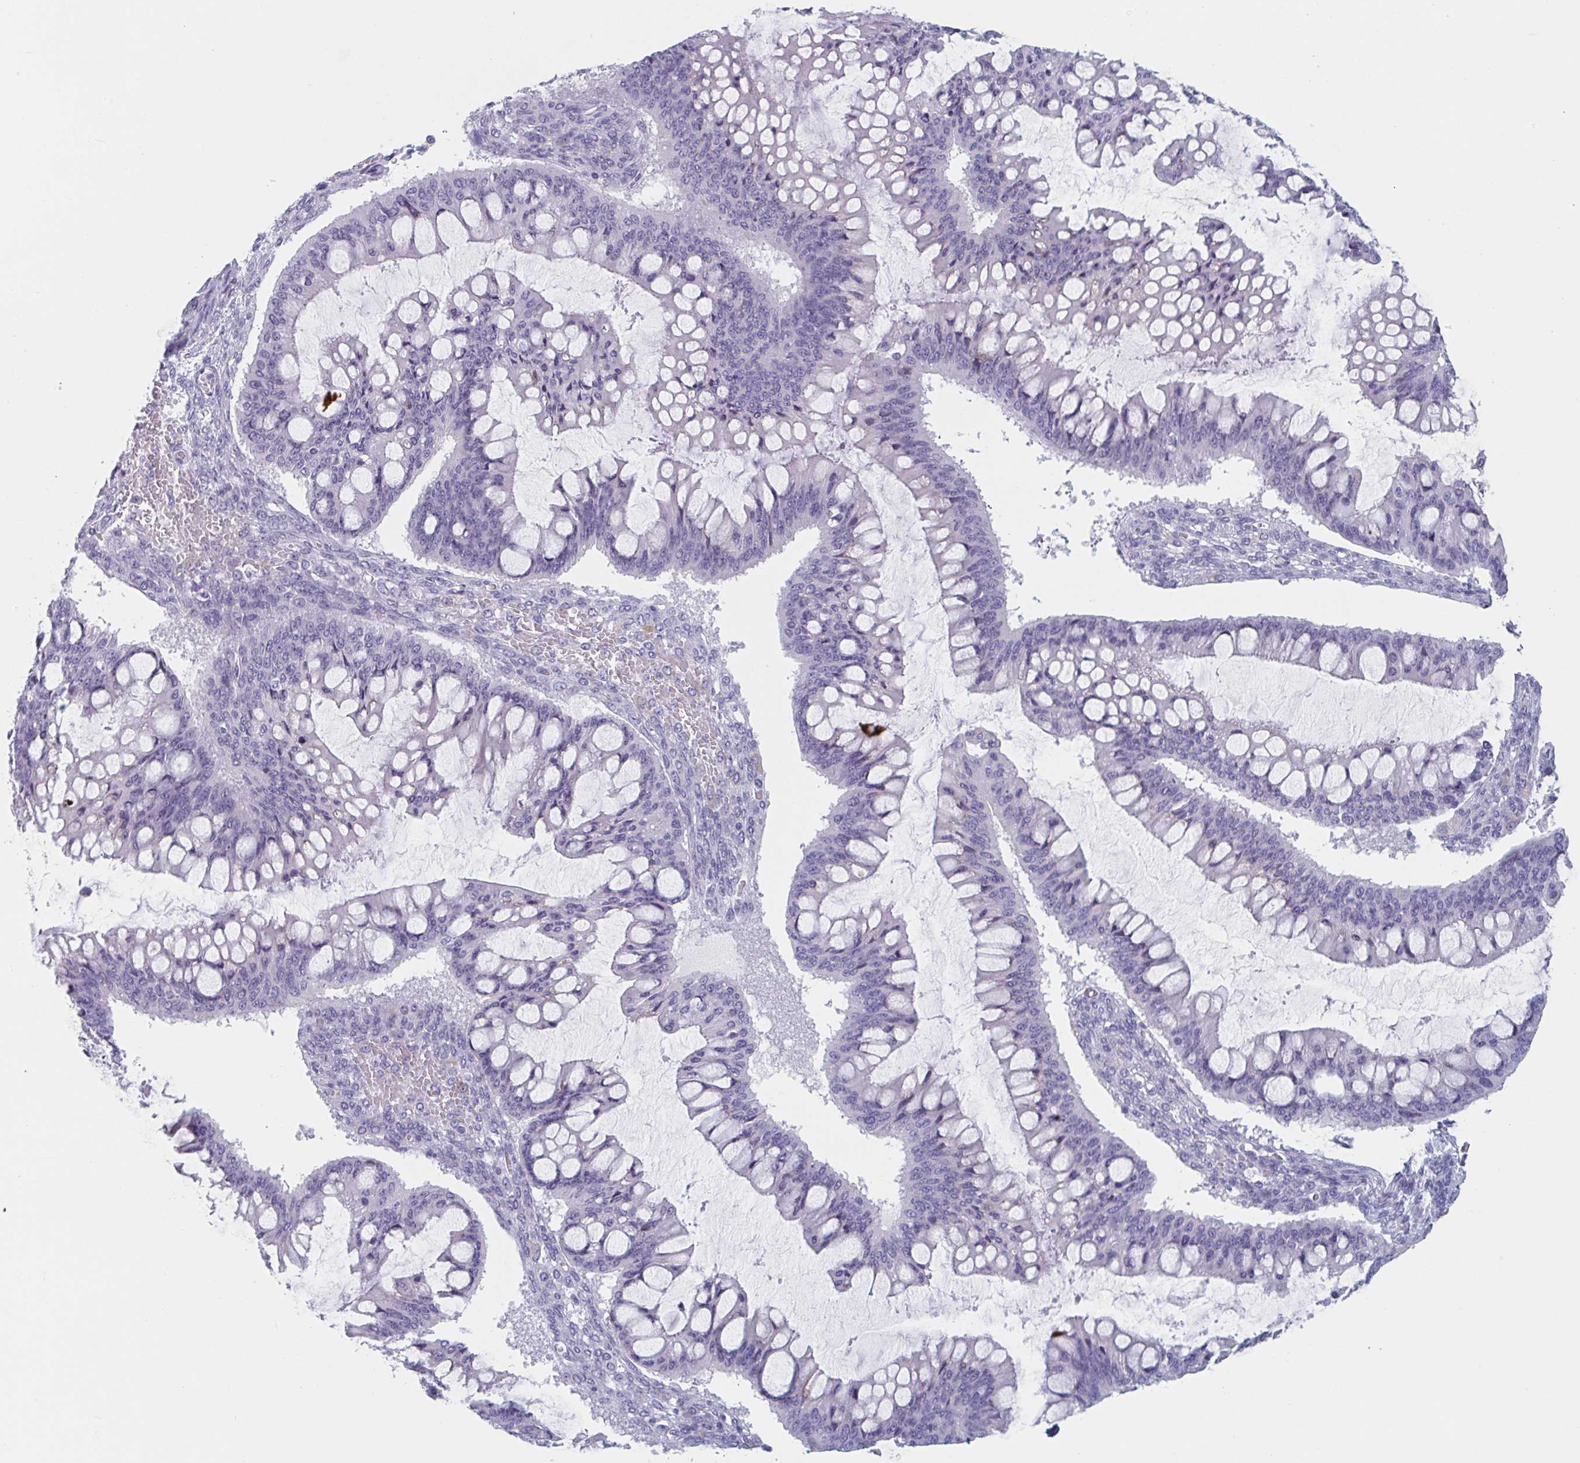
{"staining": {"intensity": "negative", "quantity": "none", "location": "none"}, "tissue": "ovarian cancer", "cell_type": "Tumor cells", "image_type": "cancer", "snomed": [{"axis": "morphology", "description": "Cystadenocarcinoma, mucinous, NOS"}, {"axis": "topography", "description": "Ovary"}], "caption": "Immunohistochemical staining of human ovarian cancer exhibits no significant expression in tumor cells. (DAB (3,3'-diaminobenzidine) IHC visualized using brightfield microscopy, high magnification).", "gene": "HSD11B2", "patient": {"sex": "female", "age": 73}}